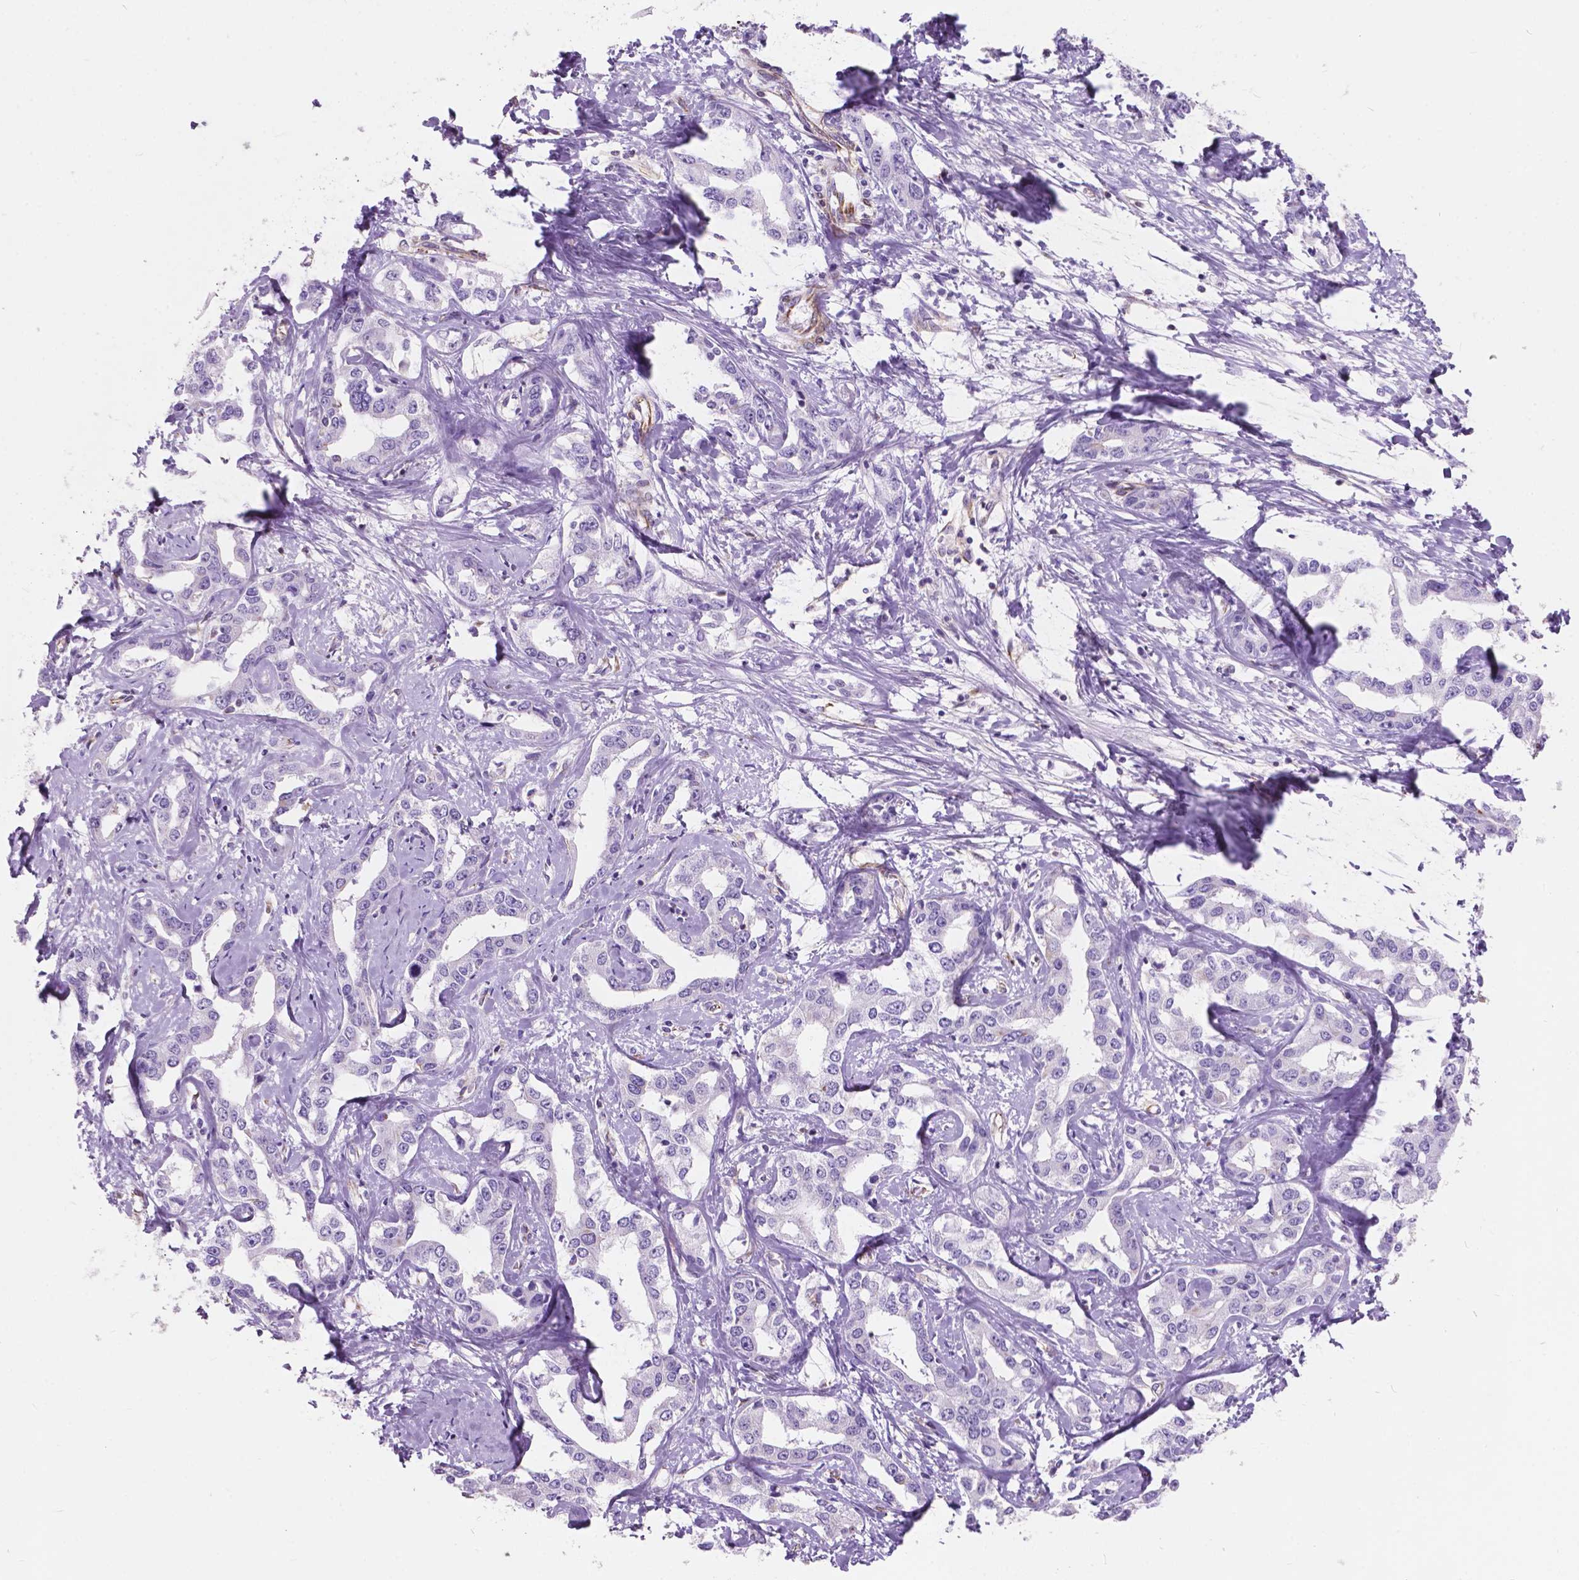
{"staining": {"intensity": "negative", "quantity": "none", "location": "none"}, "tissue": "liver cancer", "cell_type": "Tumor cells", "image_type": "cancer", "snomed": [{"axis": "morphology", "description": "Cholangiocarcinoma"}, {"axis": "topography", "description": "Liver"}], "caption": "Photomicrograph shows no significant protein staining in tumor cells of liver cancer. (Brightfield microscopy of DAB immunohistochemistry at high magnification).", "gene": "AMOT", "patient": {"sex": "male", "age": 59}}